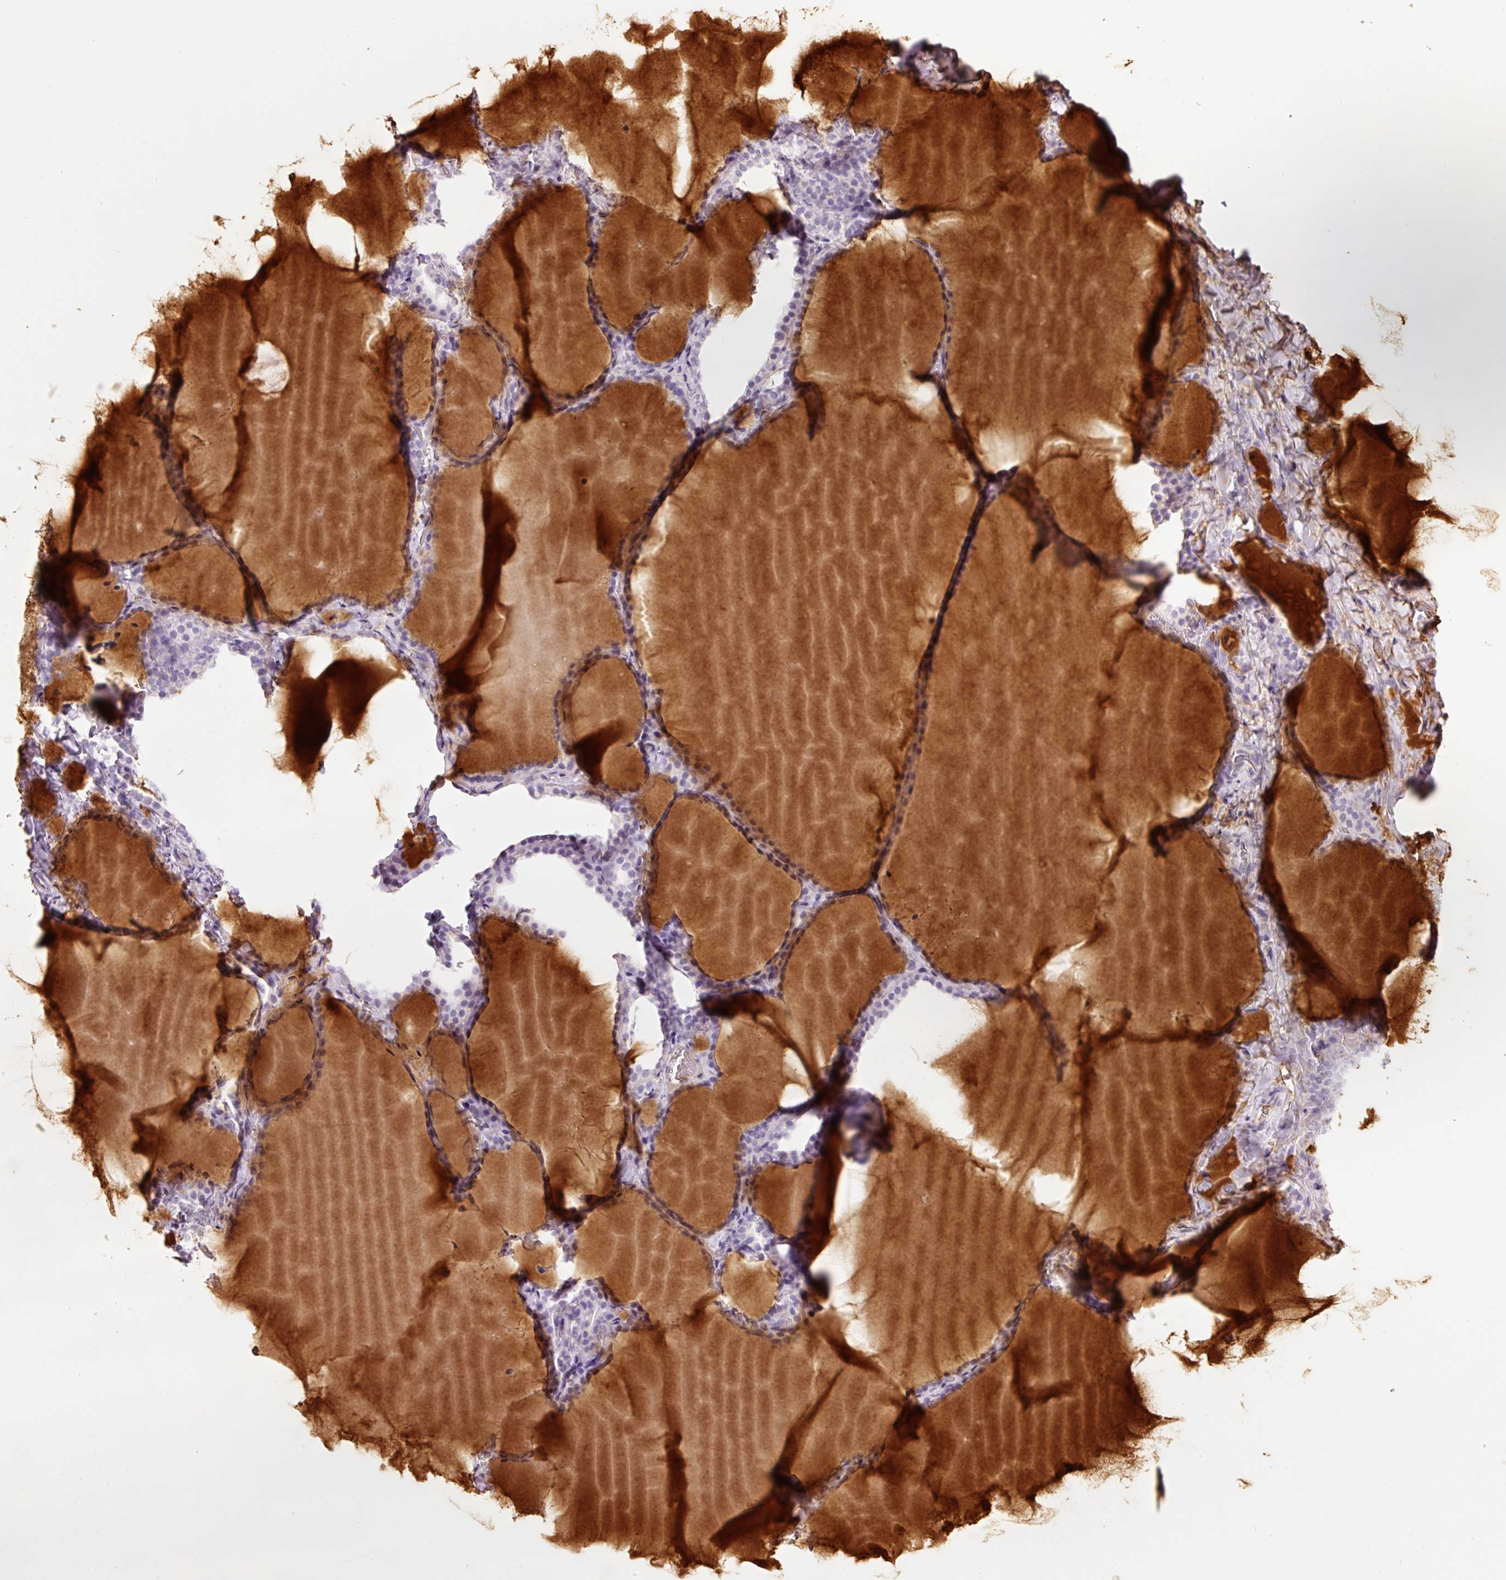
{"staining": {"intensity": "negative", "quantity": "none", "location": "none"}, "tissue": "thyroid gland", "cell_type": "Glandular cells", "image_type": "normal", "snomed": [{"axis": "morphology", "description": "Normal tissue, NOS"}, {"axis": "topography", "description": "Thyroid gland"}], "caption": "This image is of benign thyroid gland stained with IHC to label a protein in brown with the nuclei are counter-stained blue. There is no expression in glandular cells.", "gene": "KLF1", "patient": {"sex": "female", "age": 22}}